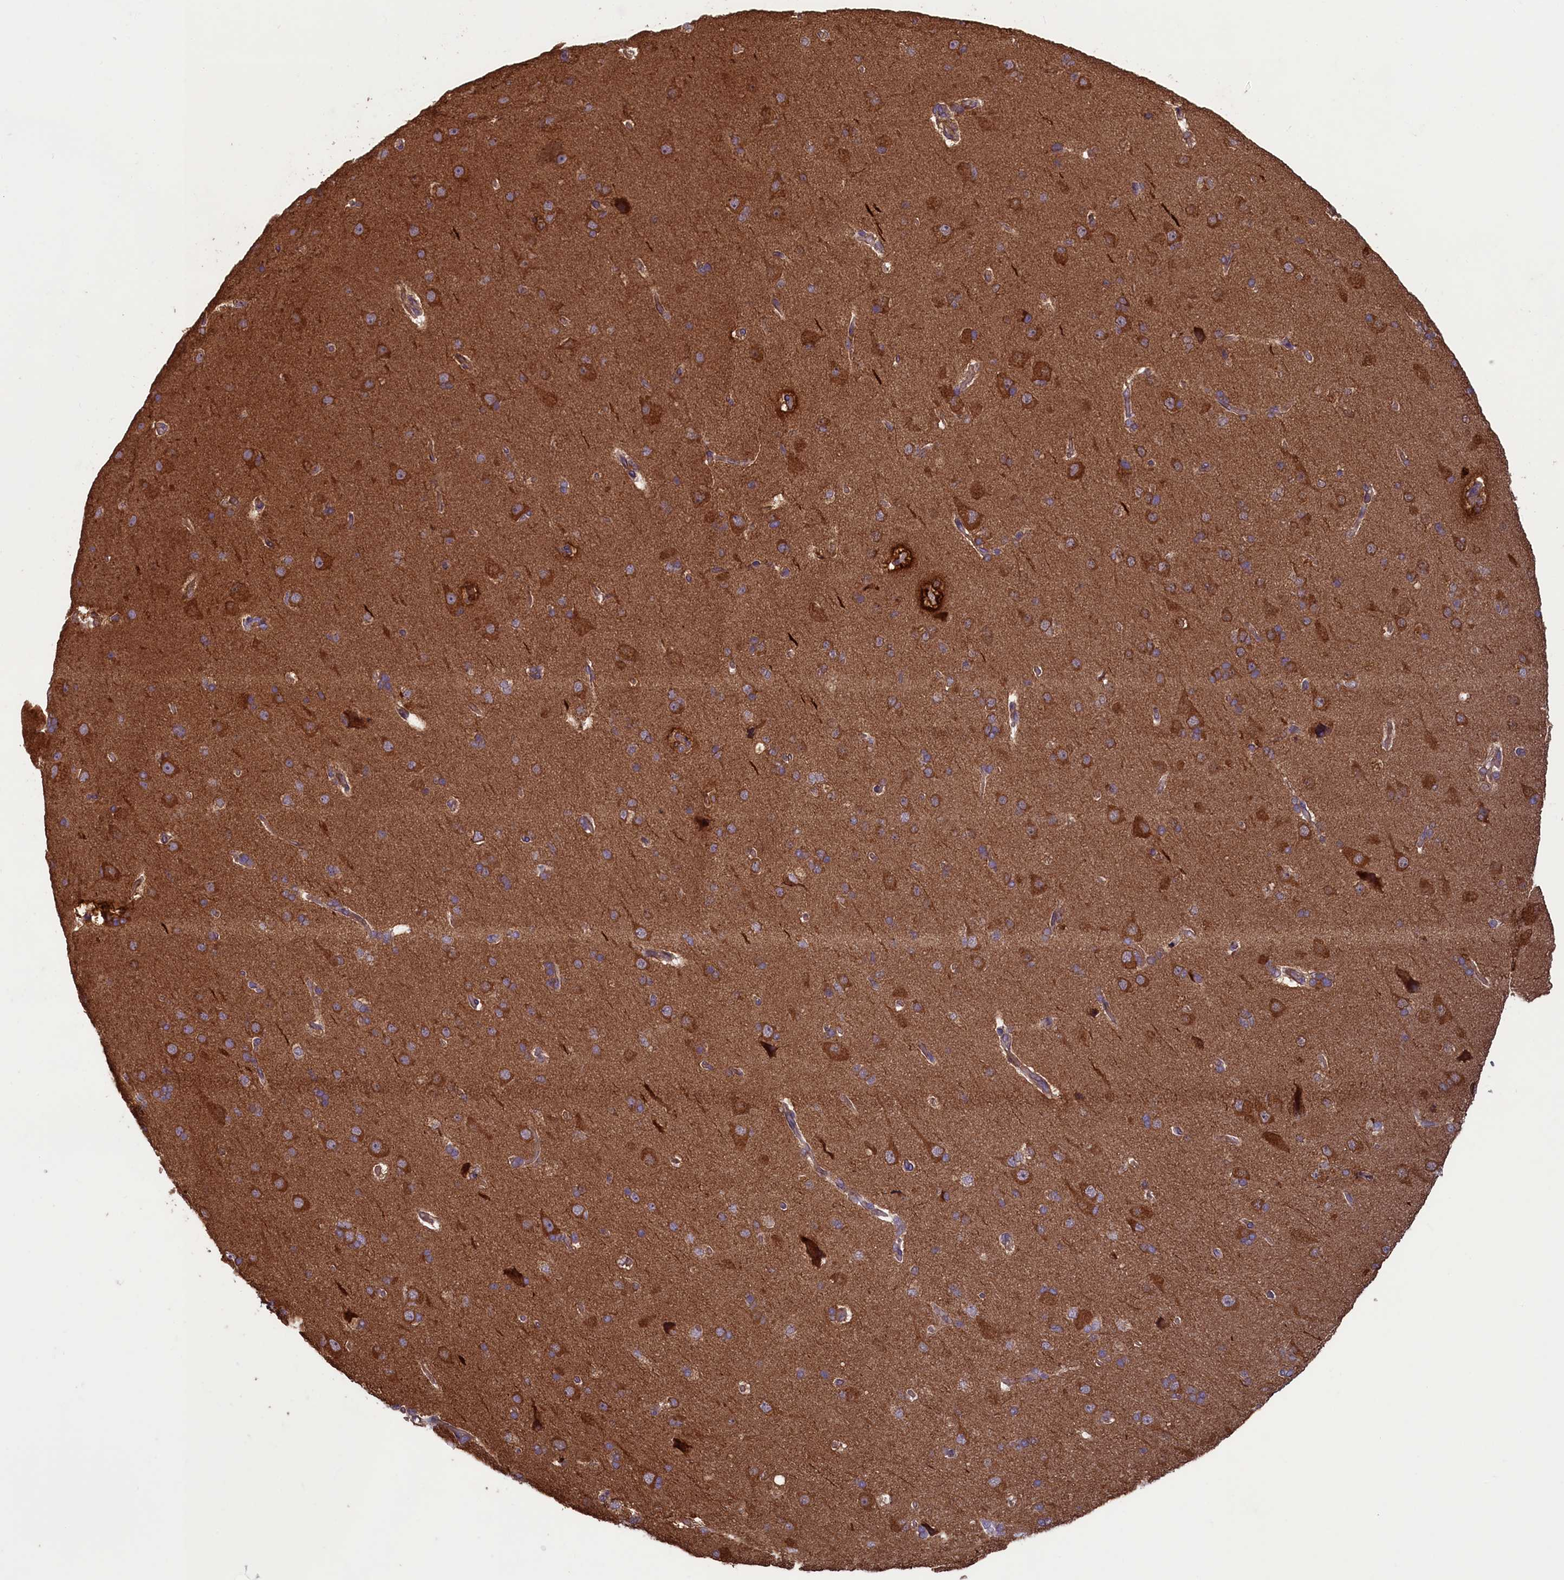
{"staining": {"intensity": "negative", "quantity": "none", "location": "none"}, "tissue": "cerebral cortex", "cell_type": "Endothelial cells", "image_type": "normal", "snomed": [{"axis": "morphology", "description": "Normal tissue, NOS"}, {"axis": "topography", "description": "Cerebral cortex"}], "caption": "The micrograph demonstrates no staining of endothelial cells in benign cerebral cortex. Nuclei are stained in blue.", "gene": "CIAO2B", "patient": {"sex": "male", "age": 62}}